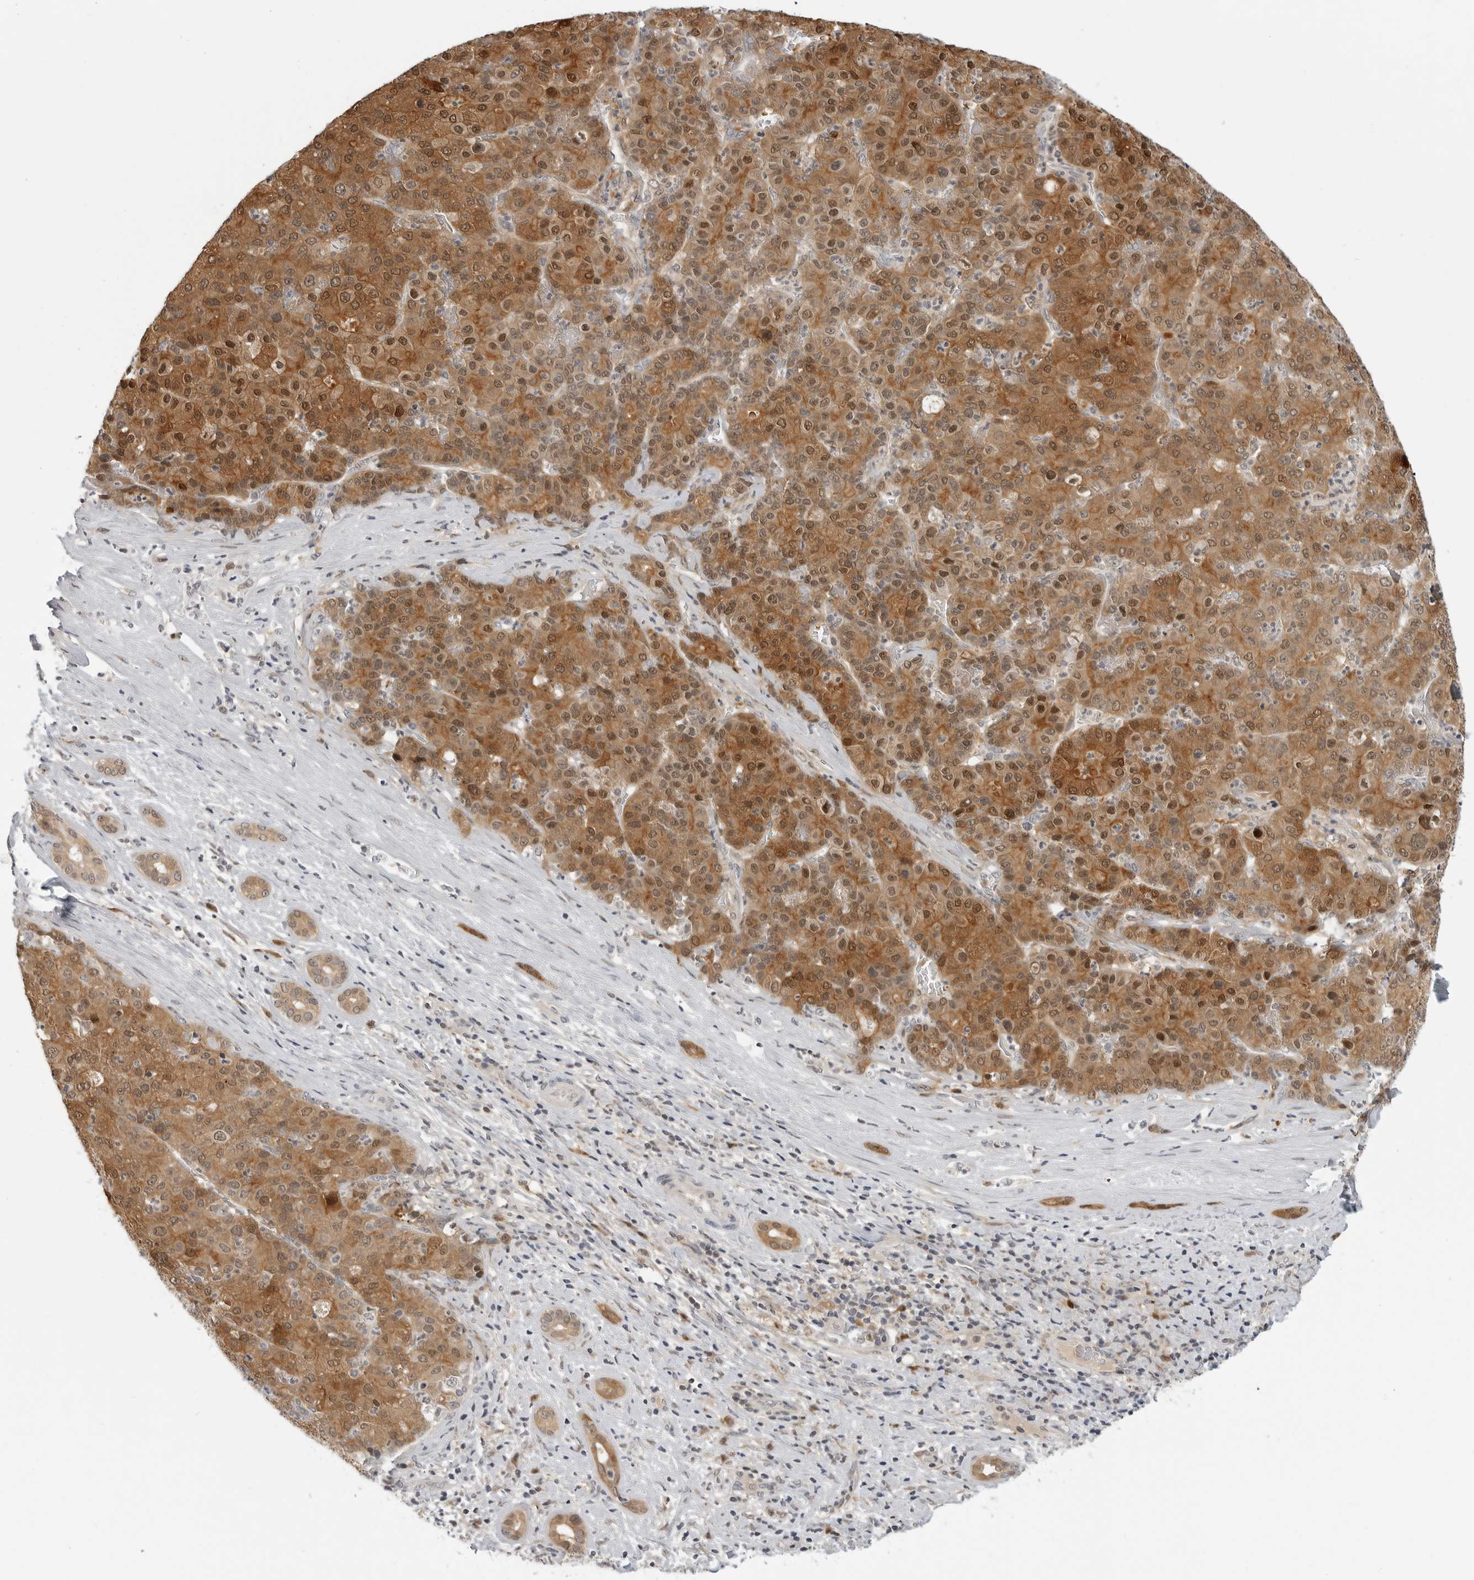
{"staining": {"intensity": "moderate", "quantity": ">75%", "location": "cytoplasmic/membranous,nuclear"}, "tissue": "liver cancer", "cell_type": "Tumor cells", "image_type": "cancer", "snomed": [{"axis": "morphology", "description": "Carcinoma, Hepatocellular, NOS"}, {"axis": "topography", "description": "Liver"}], "caption": "Tumor cells exhibit moderate cytoplasmic/membranous and nuclear staining in about >75% of cells in liver cancer.", "gene": "CTIF", "patient": {"sex": "male", "age": 65}}